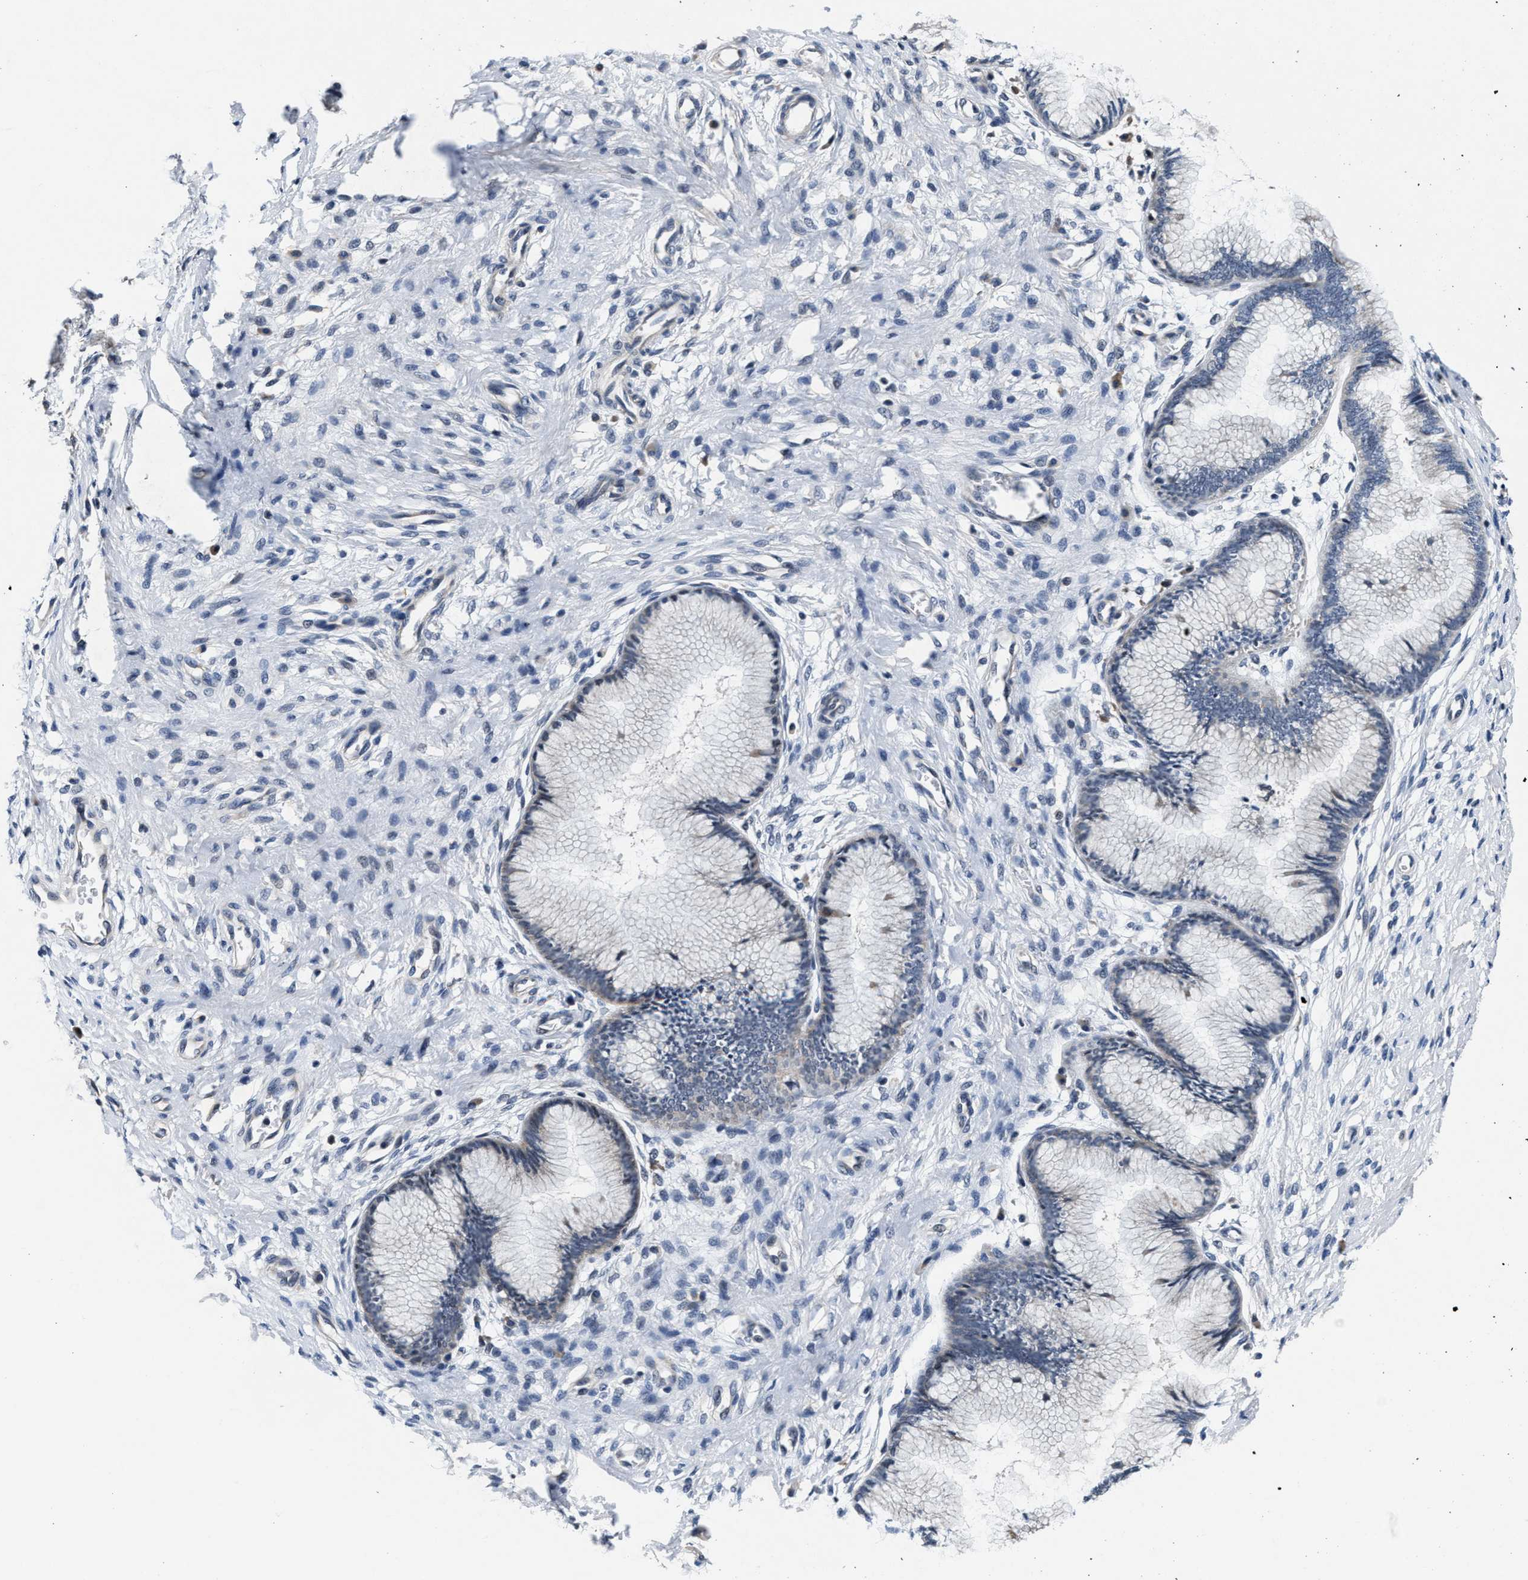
{"staining": {"intensity": "negative", "quantity": "none", "location": "none"}, "tissue": "cervix", "cell_type": "Glandular cells", "image_type": "normal", "snomed": [{"axis": "morphology", "description": "Normal tissue, NOS"}, {"axis": "topography", "description": "Cervix"}], "caption": "Immunohistochemical staining of normal human cervix exhibits no significant expression in glandular cells.", "gene": "TMEM53", "patient": {"sex": "female", "age": 55}}